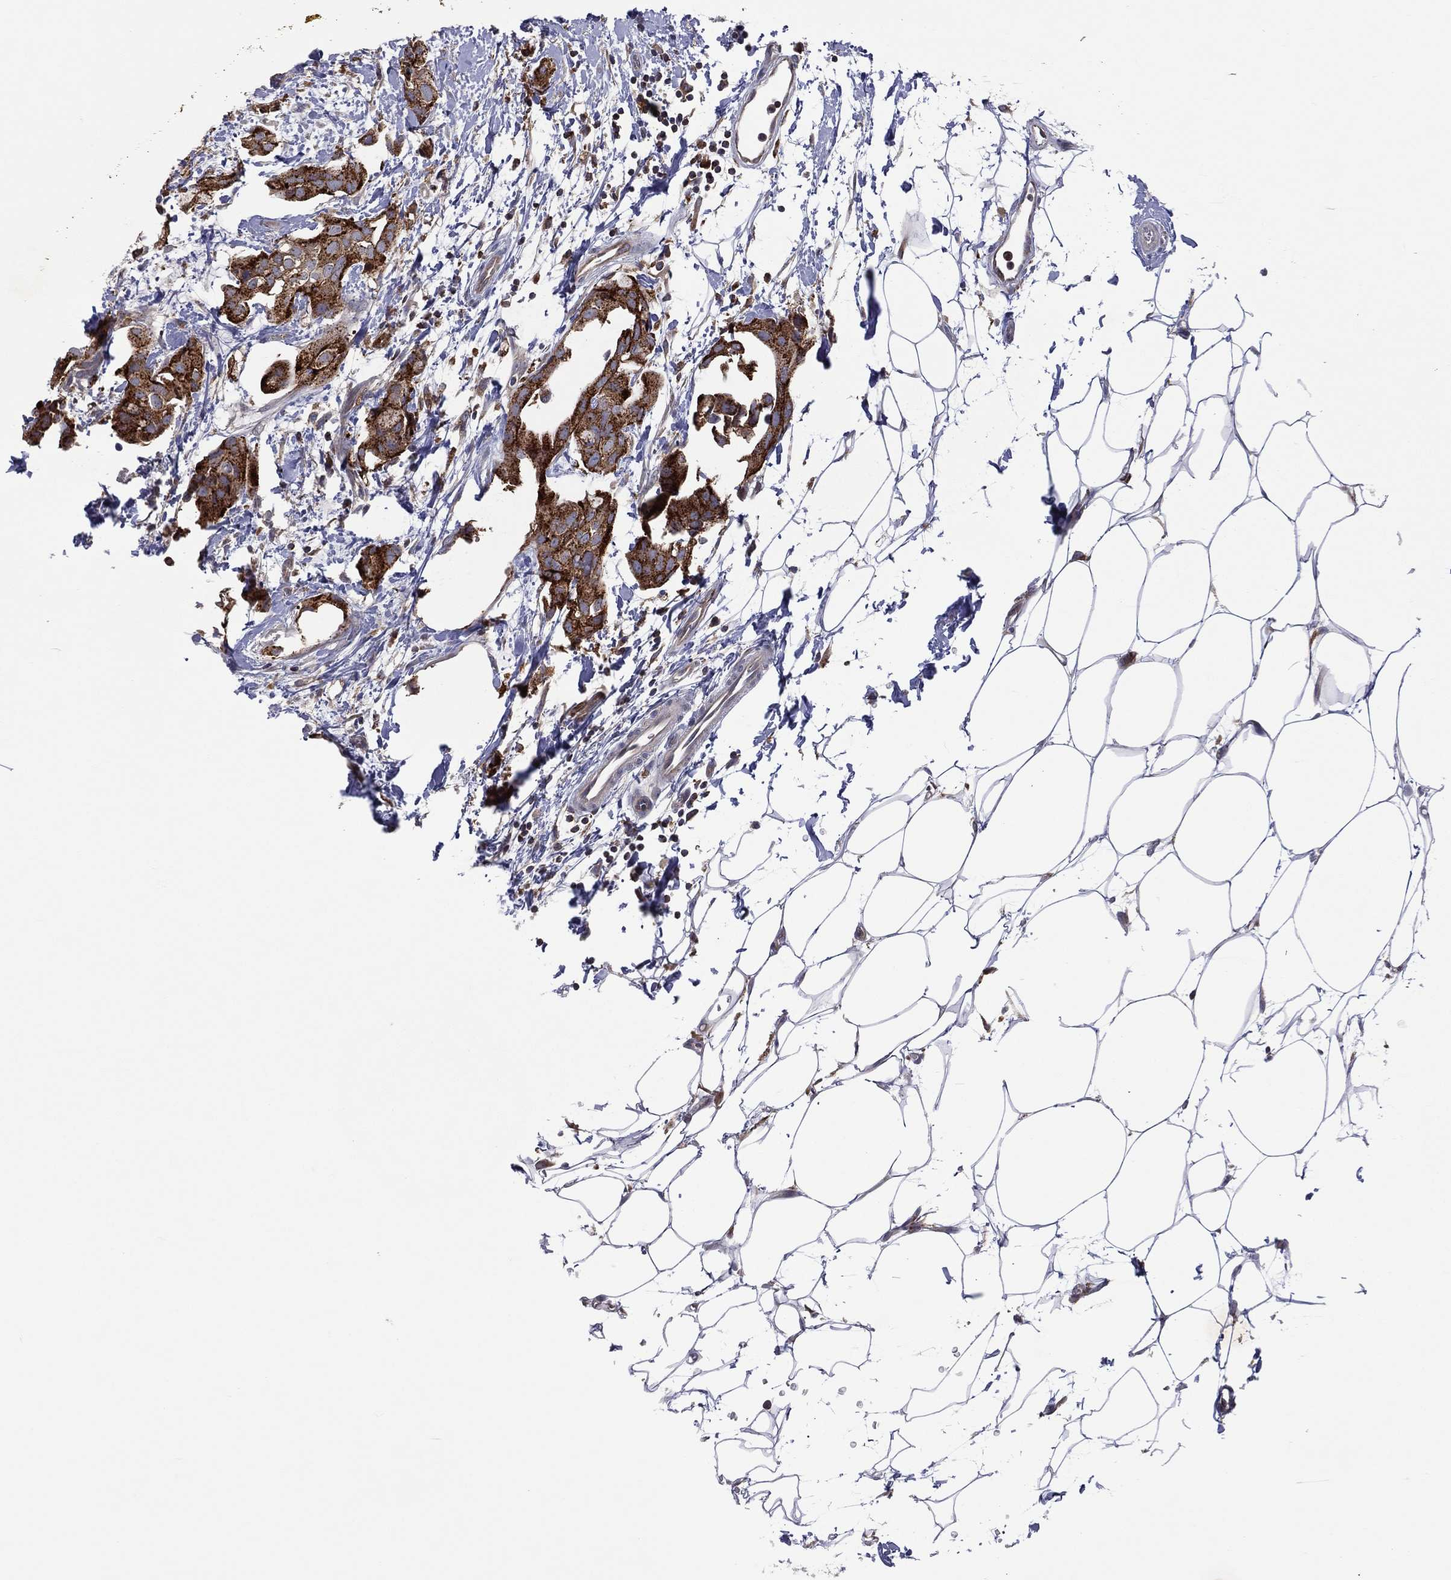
{"staining": {"intensity": "strong", "quantity": ">75%", "location": "cytoplasmic/membranous"}, "tissue": "breast cancer", "cell_type": "Tumor cells", "image_type": "cancer", "snomed": [{"axis": "morphology", "description": "Normal tissue, NOS"}, {"axis": "morphology", "description": "Duct carcinoma"}, {"axis": "topography", "description": "Breast"}], "caption": "This histopathology image exhibits immunohistochemistry staining of human breast cancer (infiltrating ductal carcinoma), with high strong cytoplasmic/membranous expression in approximately >75% of tumor cells.", "gene": "STARD3", "patient": {"sex": "female", "age": 40}}